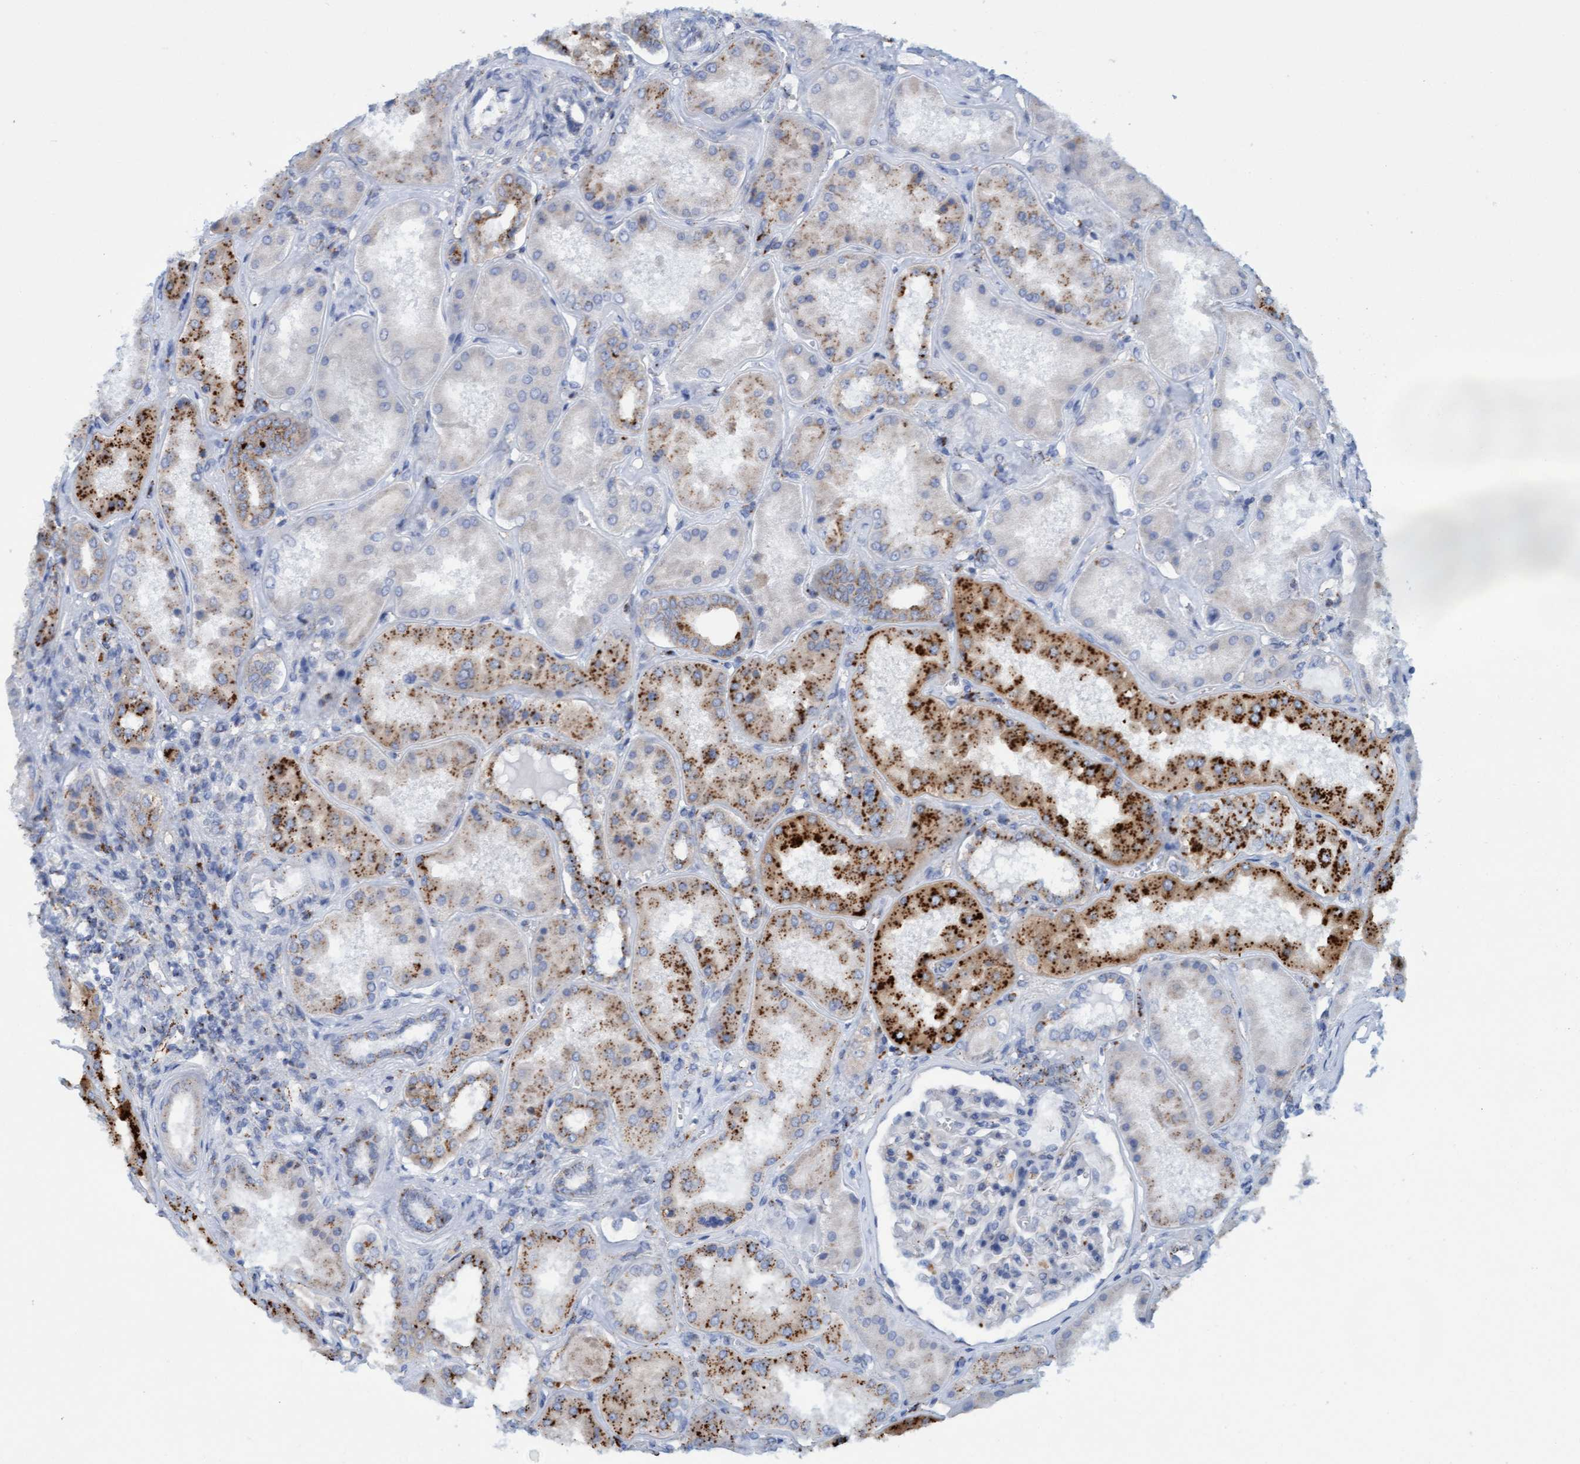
{"staining": {"intensity": "negative", "quantity": "none", "location": "none"}, "tissue": "kidney", "cell_type": "Cells in glomeruli", "image_type": "normal", "snomed": [{"axis": "morphology", "description": "Normal tissue, NOS"}, {"axis": "topography", "description": "Kidney"}], "caption": "The IHC histopathology image has no significant expression in cells in glomeruli of kidney.", "gene": "SGSH", "patient": {"sex": "female", "age": 56}}